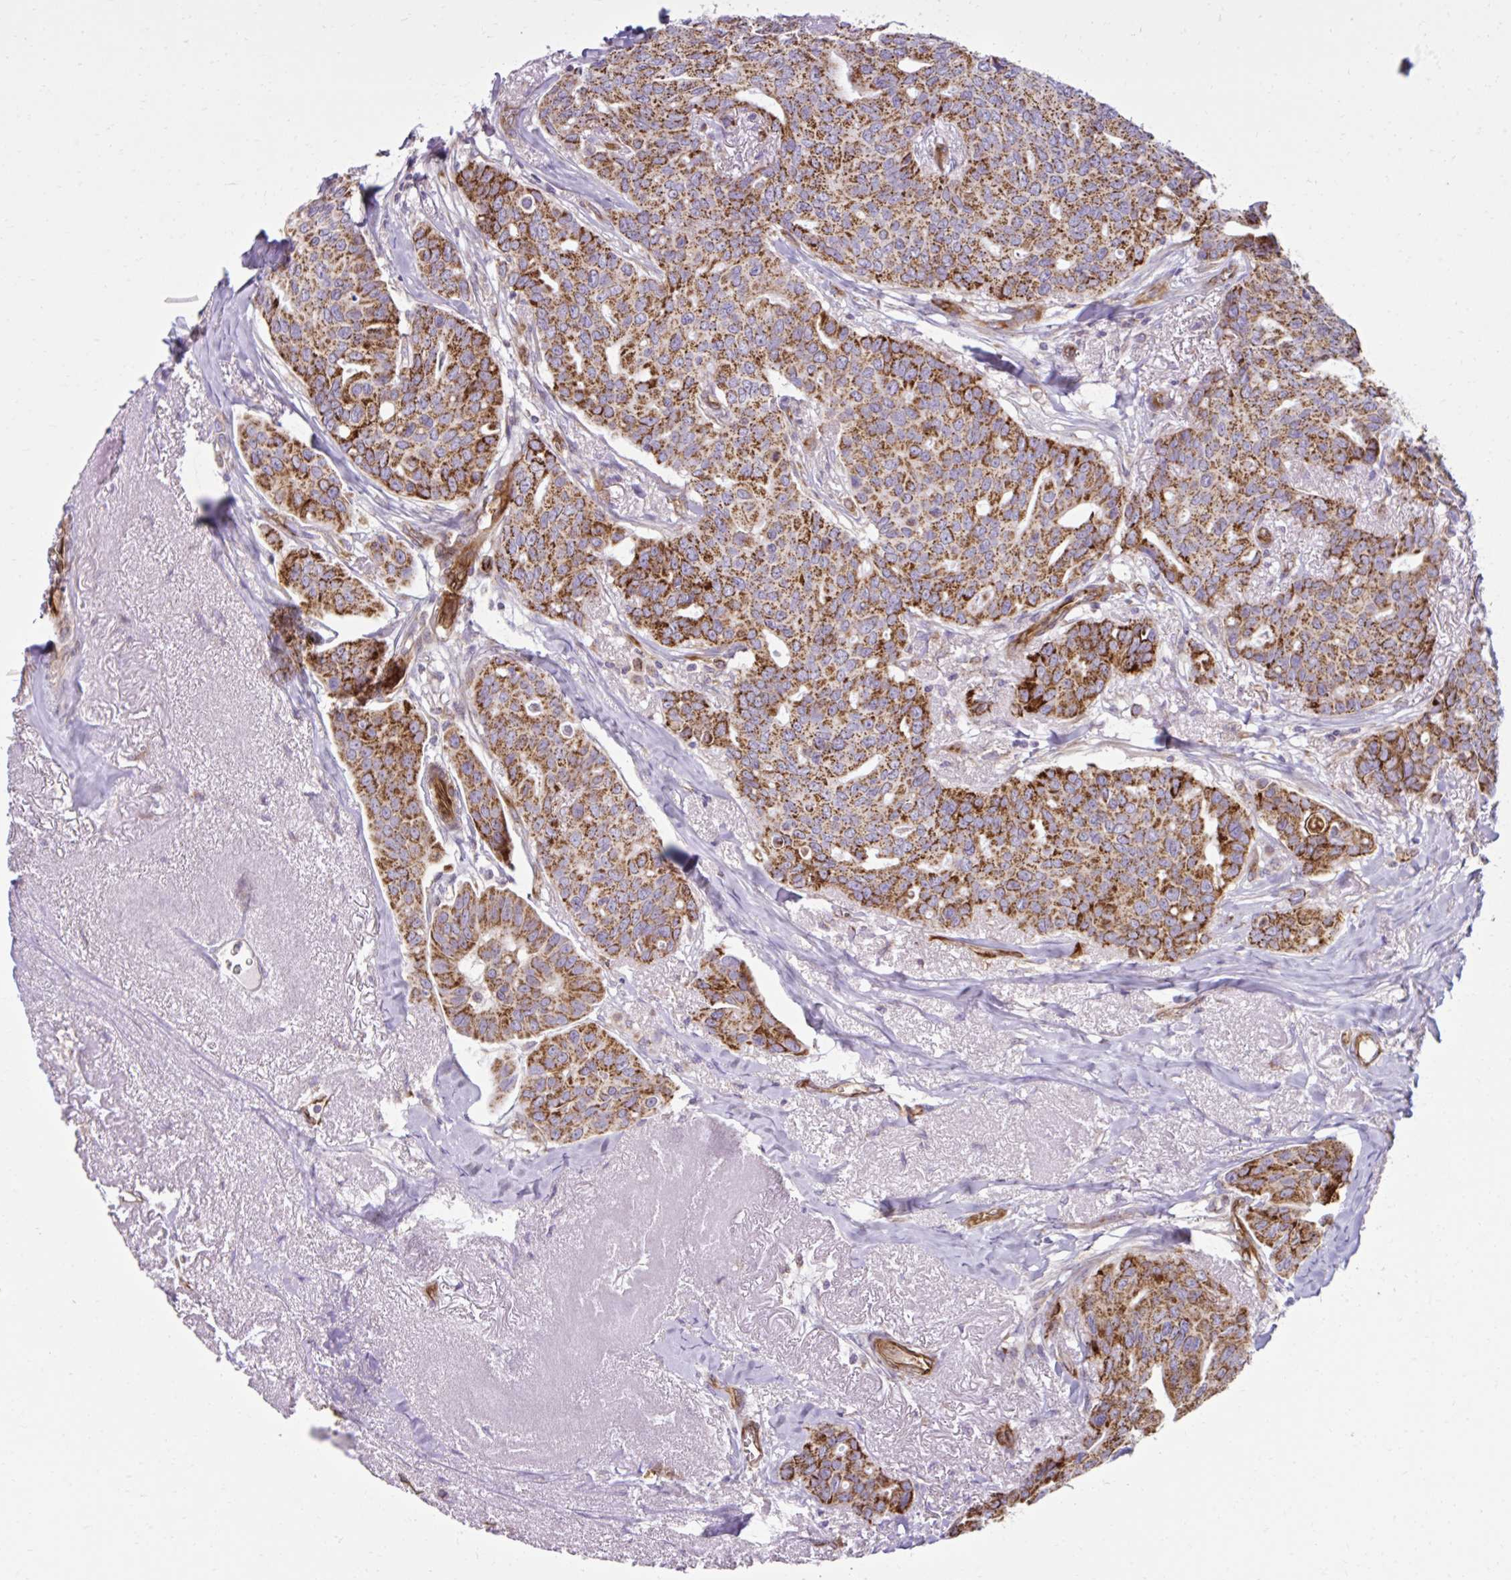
{"staining": {"intensity": "moderate", "quantity": ">75%", "location": "cytoplasmic/membranous"}, "tissue": "breast cancer", "cell_type": "Tumor cells", "image_type": "cancer", "snomed": [{"axis": "morphology", "description": "Duct carcinoma"}, {"axis": "topography", "description": "Breast"}], "caption": "IHC image of human infiltrating ductal carcinoma (breast) stained for a protein (brown), which shows medium levels of moderate cytoplasmic/membranous expression in about >75% of tumor cells.", "gene": "LIMS1", "patient": {"sex": "female", "age": 54}}